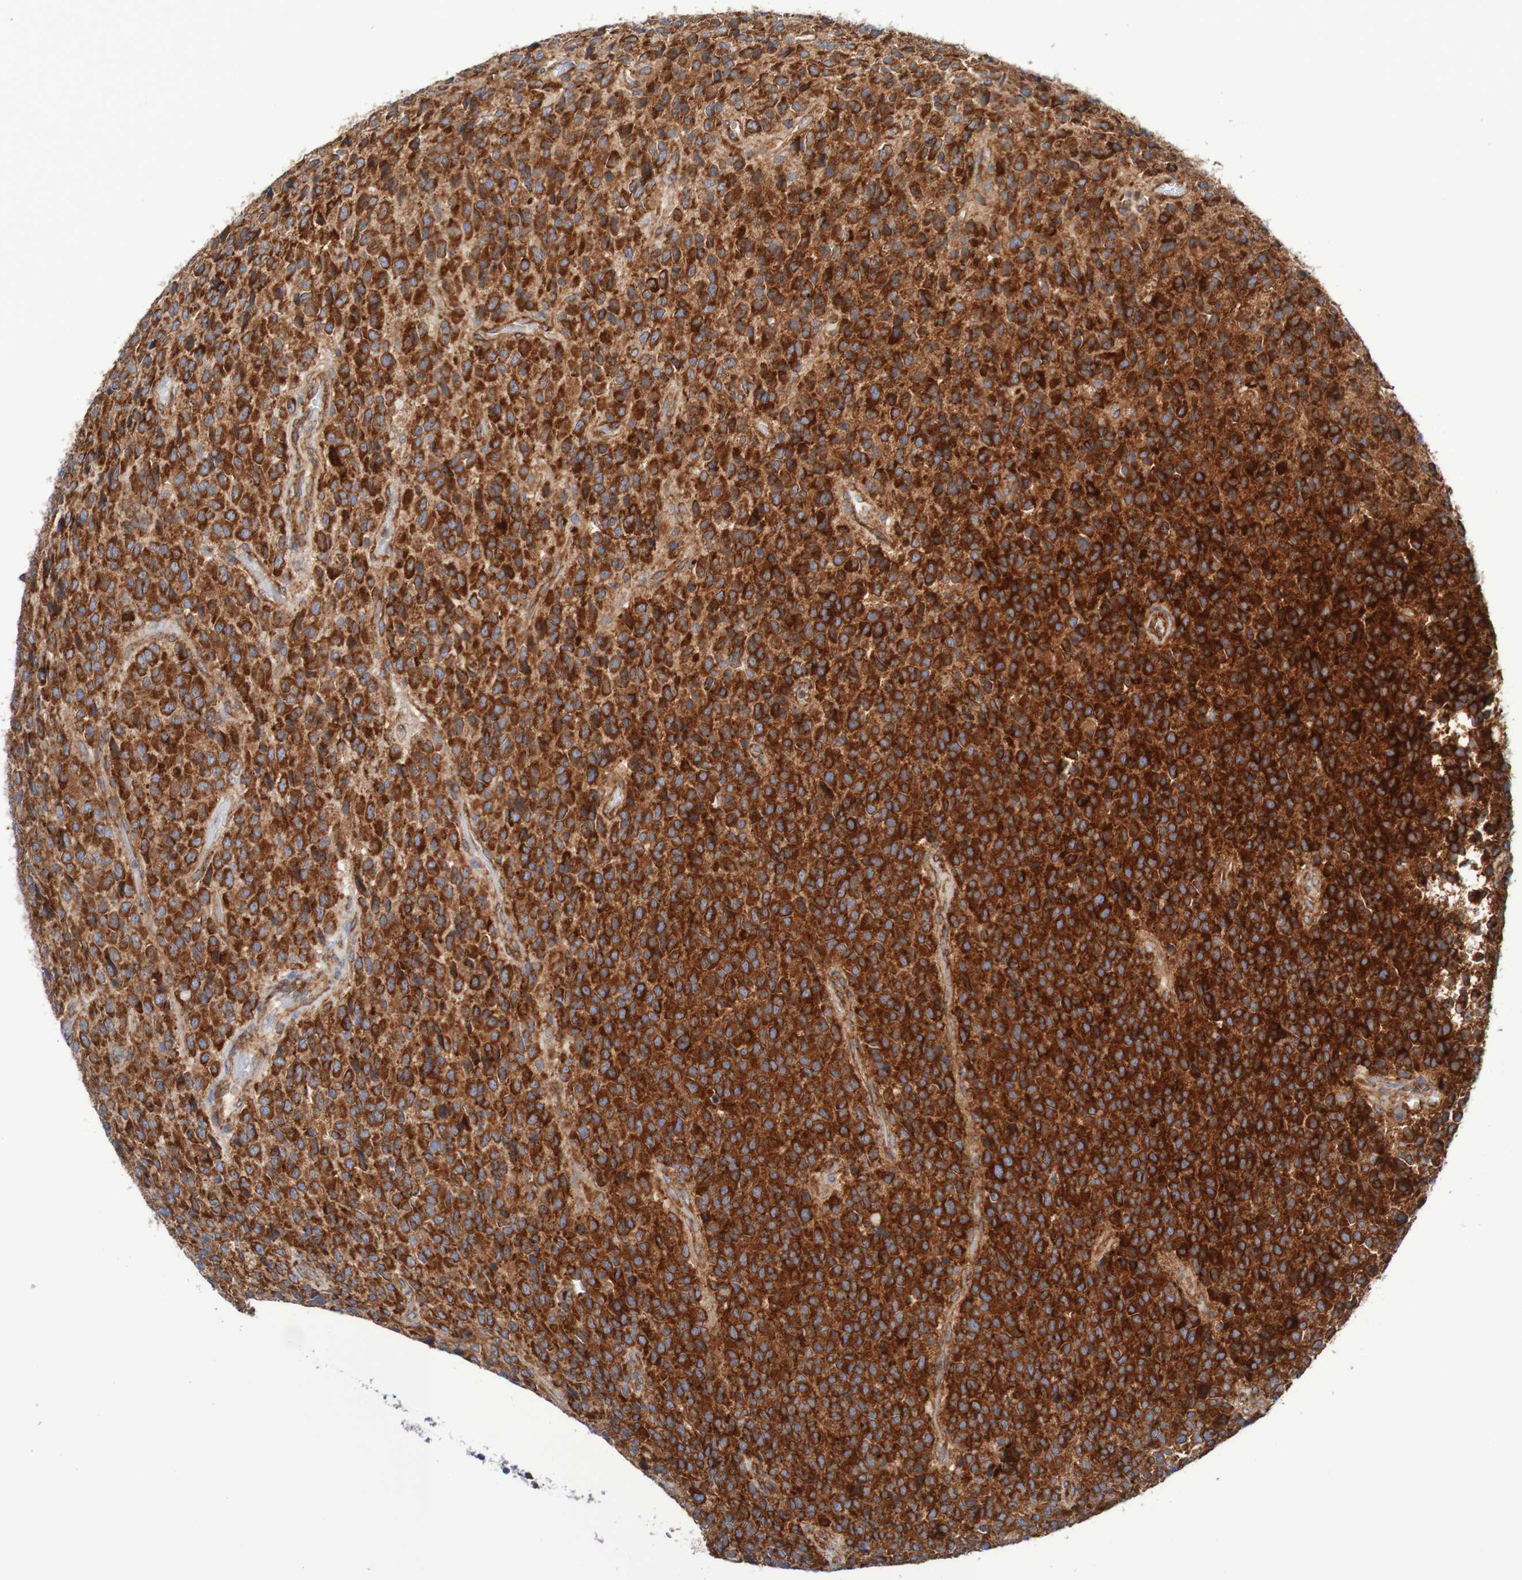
{"staining": {"intensity": "strong", "quantity": ">75%", "location": "cytoplasmic/membranous"}, "tissue": "glioma", "cell_type": "Tumor cells", "image_type": "cancer", "snomed": [{"axis": "morphology", "description": "Glioma, malignant, High grade"}, {"axis": "topography", "description": "pancreas cauda"}], "caption": "DAB (3,3'-diaminobenzidine) immunohistochemical staining of glioma displays strong cytoplasmic/membranous protein staining in about >75% of tumor cells. (IHC, brightfield microscopy, high magnification).", "gene": "FXR2", "patient": {"sex": "male", "age": 60}}